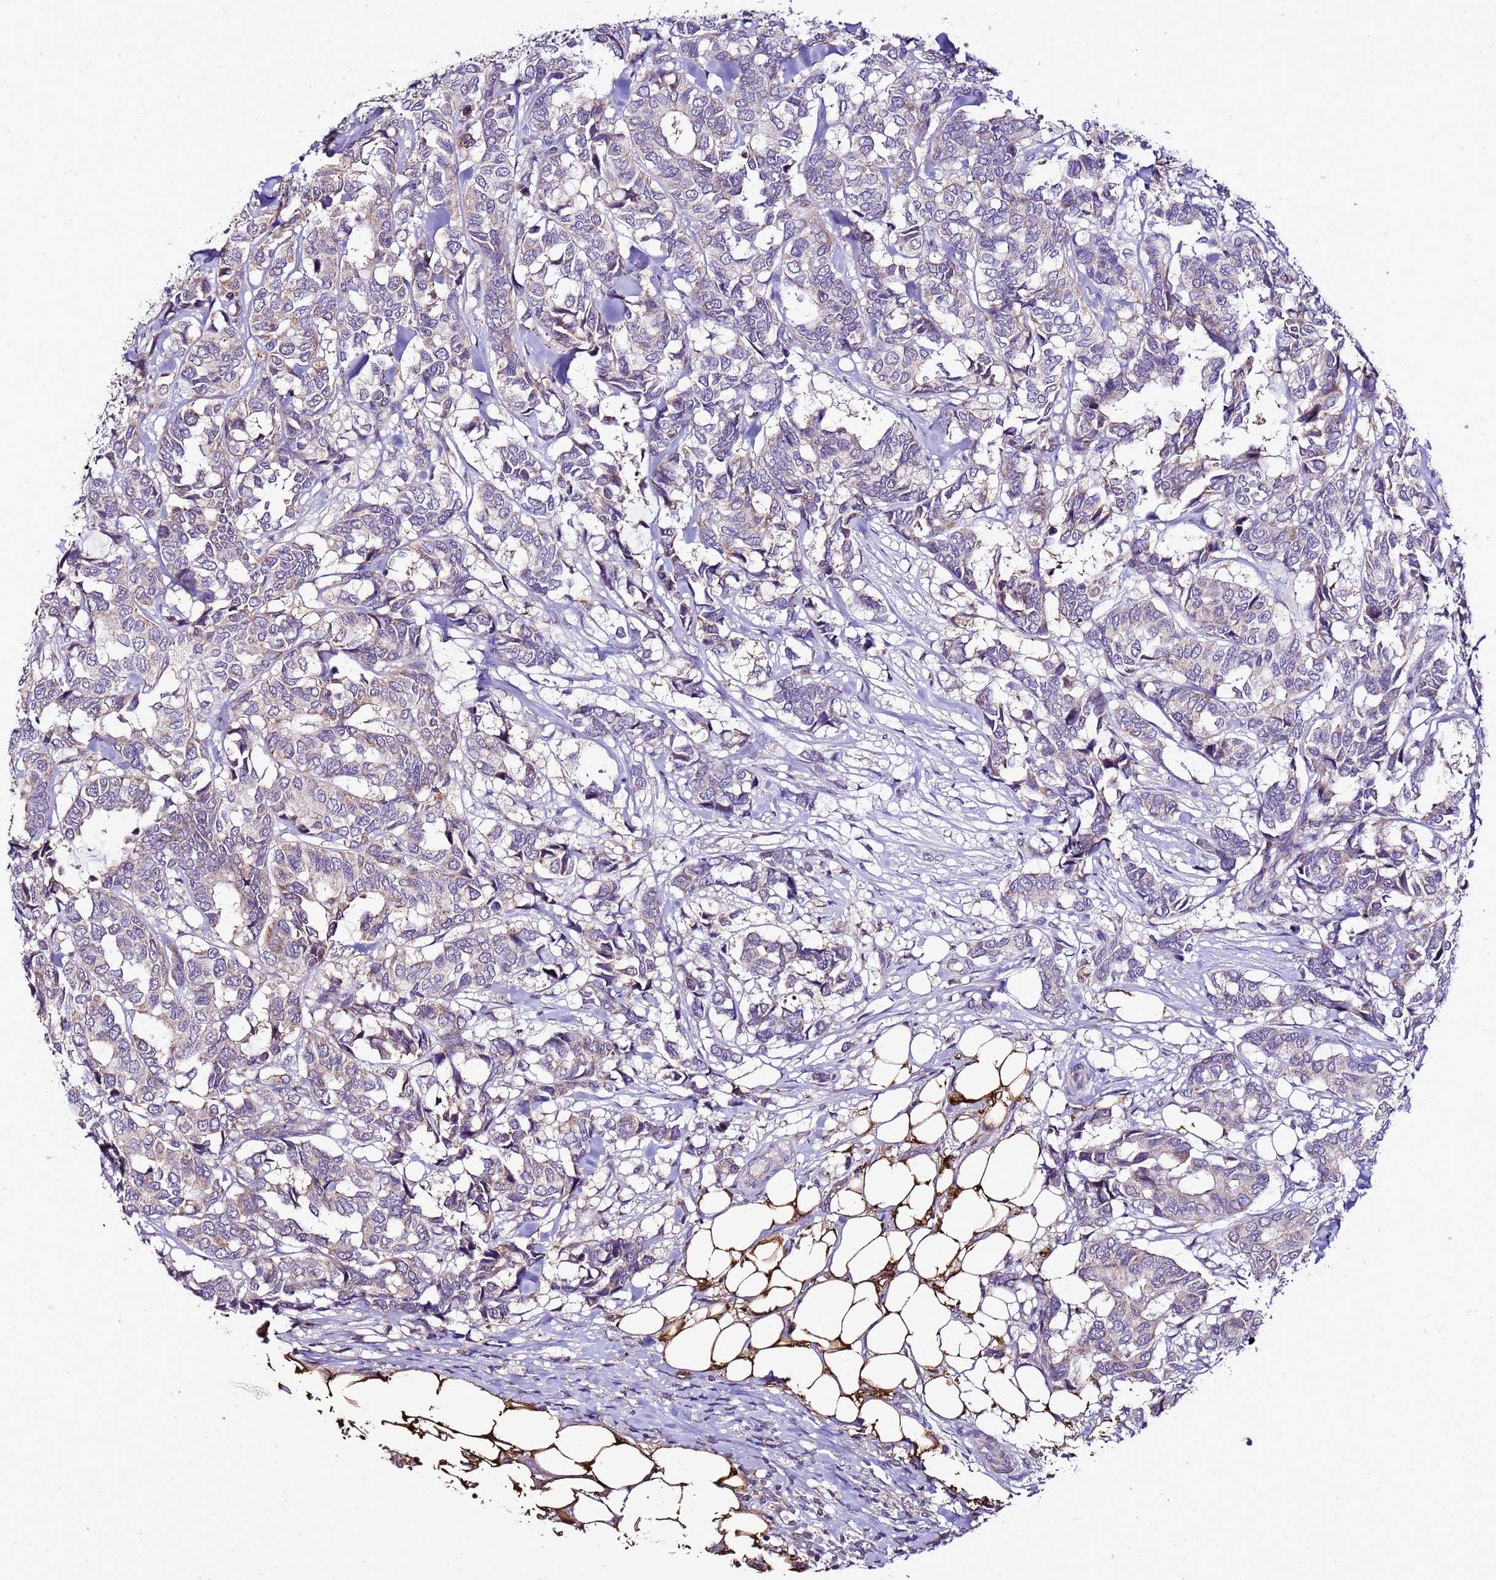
{"staining": {"intensity": "weak", "quantity": "<25%", "location": "cytoplasmic/membranous"}, "tissue": "breast cancer", "cell_type": "Tumor cells", "image_type": "cancer", "snomed": [{"axis": "morphology", "description": "Duct carcinoma"}, {"axis": "topography", "description": "Breast"}], "caption": "Breast invasive ductal carcinoma was stained to show a protein in brown. There is no significant expression in tumor cells. (DAB (3,3'-diaminobenzidine) immunohistochemistry with hematoxylin counter stain).", "gene": "DPH6", "patient": {"sex": "female", "age": 87}}